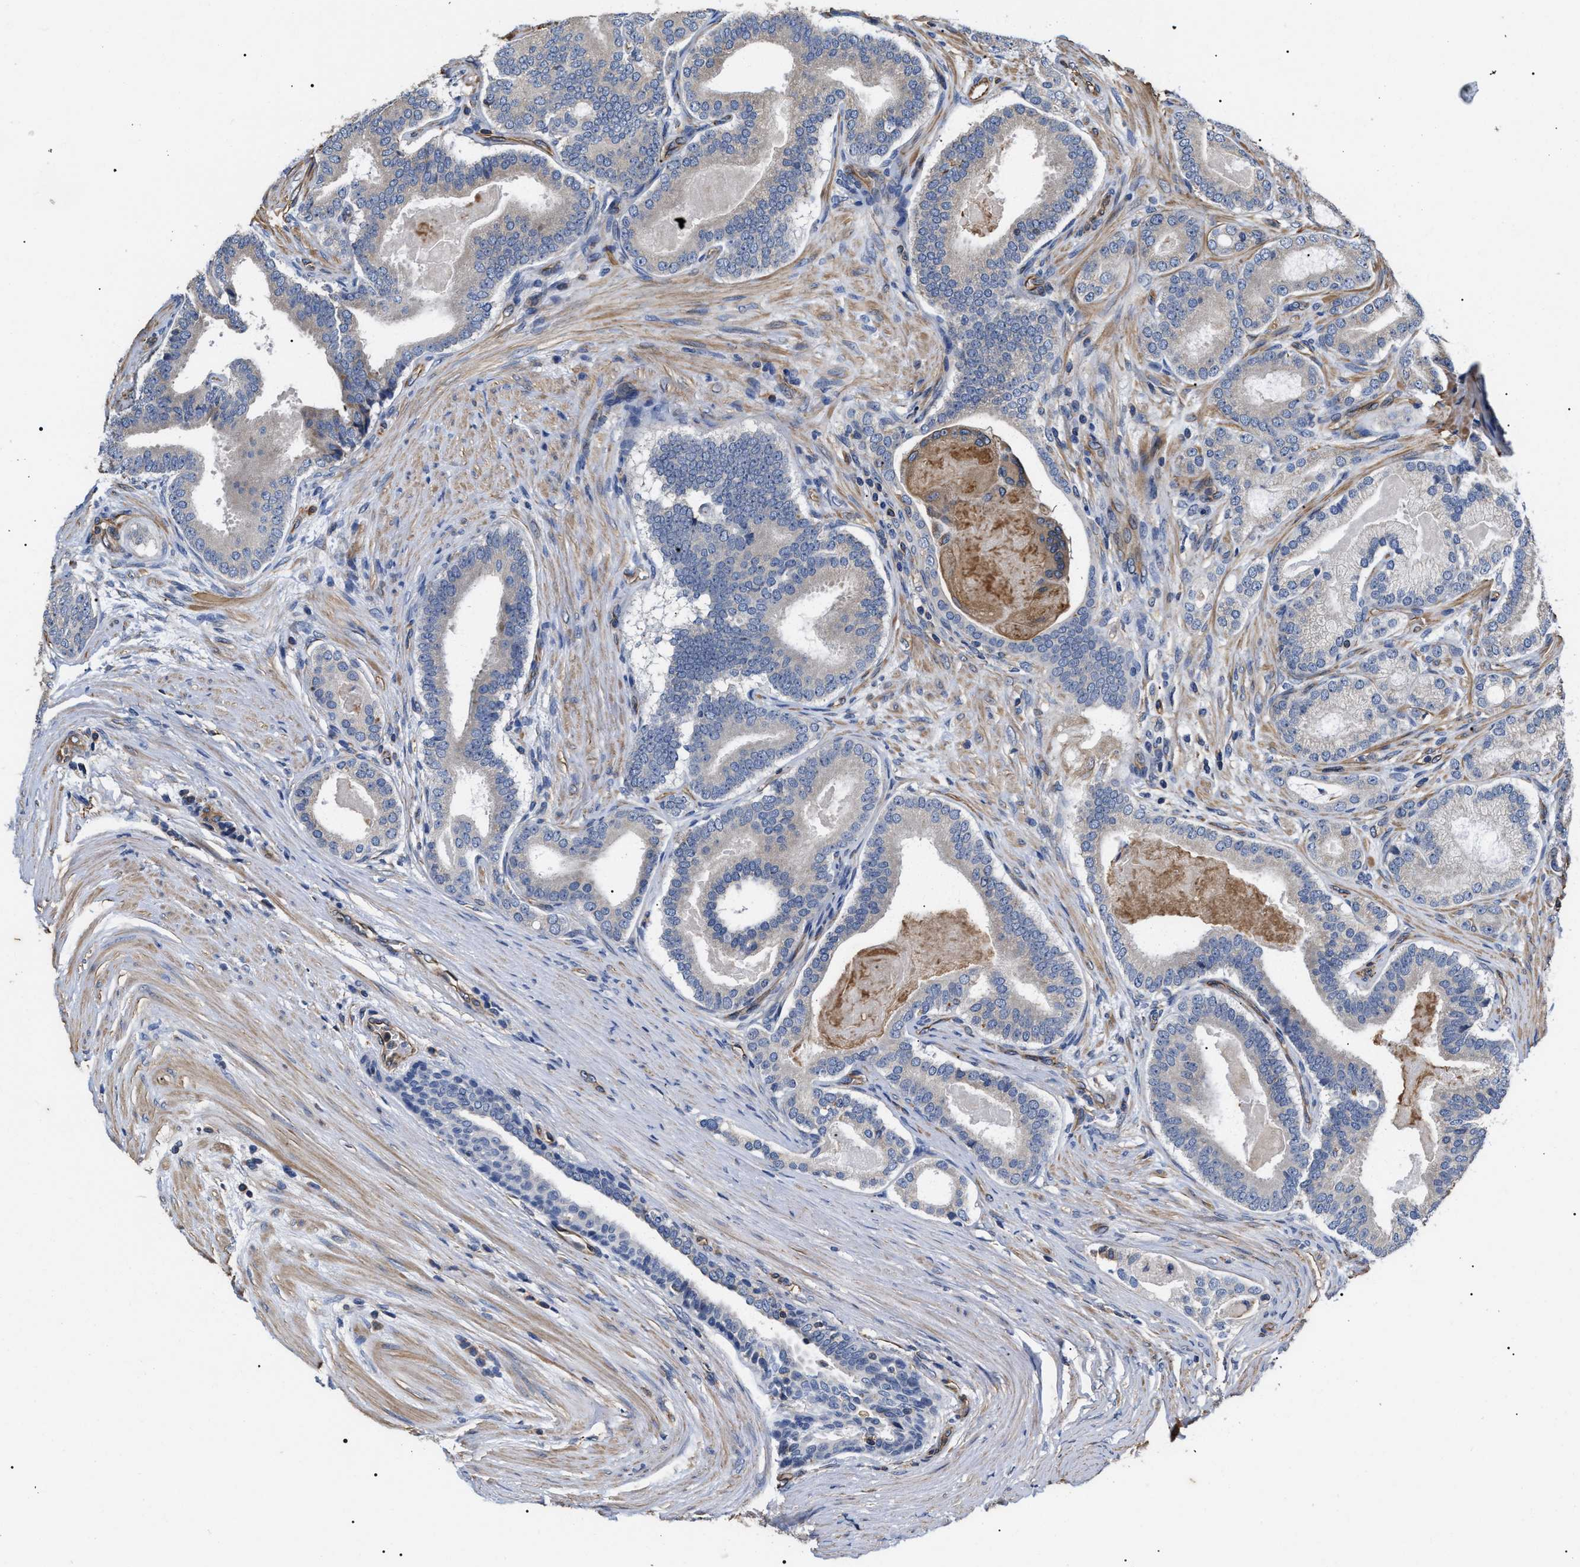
{"staining": {"intensity": "negative", "quantity": "none", "location": "none"}, "tissue": "prostate cancer", "cell_type": "Tumor cells", "image_type": "cancer", "snomed": [{"axis": "morphology", "description": "Adenocarcinoma, High grade"}, {"axis": "topography", "description": "Prostate"}], "caption": "High power microscopy photomicrograph of an immunohistochemistry image of prostate cancer, revealing no significant staining in tumor cells.", "gene": "TSPAN33", "patient": {"sex": "male", "age": 60}}